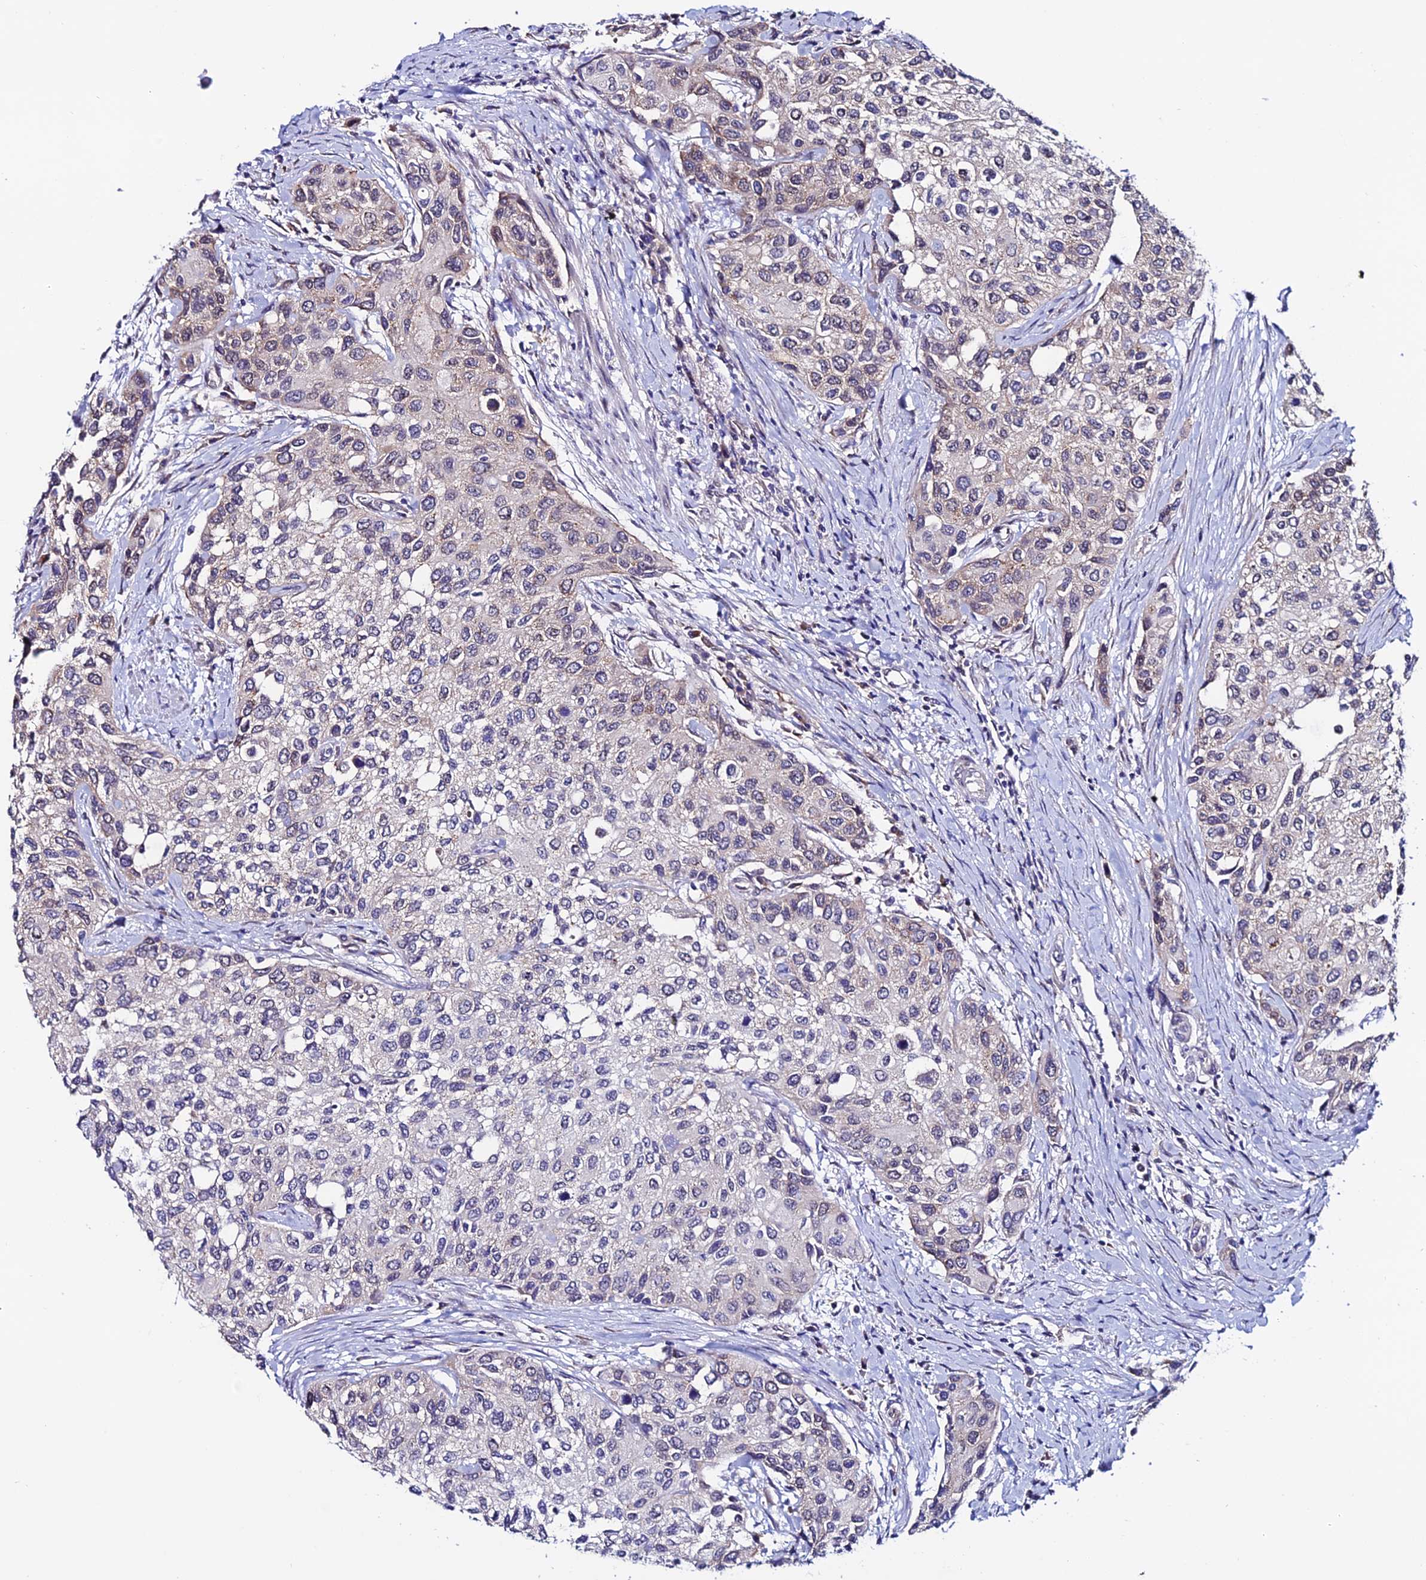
{"staining": {"intensity": "negative", "quantity": "none", "location": "none"}, "tissue": "urothelial cancer", "cell_type": "Tumor cells", "image_type": "cancer", "snomed": [{"axis": "morphology", "description": "Normal tissue, NOS"}, {"axis": "morphology", "description": "Urothelial carcinoma, High grade"}, {"axis": "topography", "description": "Vascular tissue"}, {"axis": "topography", "description": "Urinary bladder"}], "caption": "An immunohistochemistry image of urothelial cancer is shown. There is no staining in tumor cells of urothelial cancer.", "gene": "FZD8", "patient": {"sex": "female", "age": 56}}